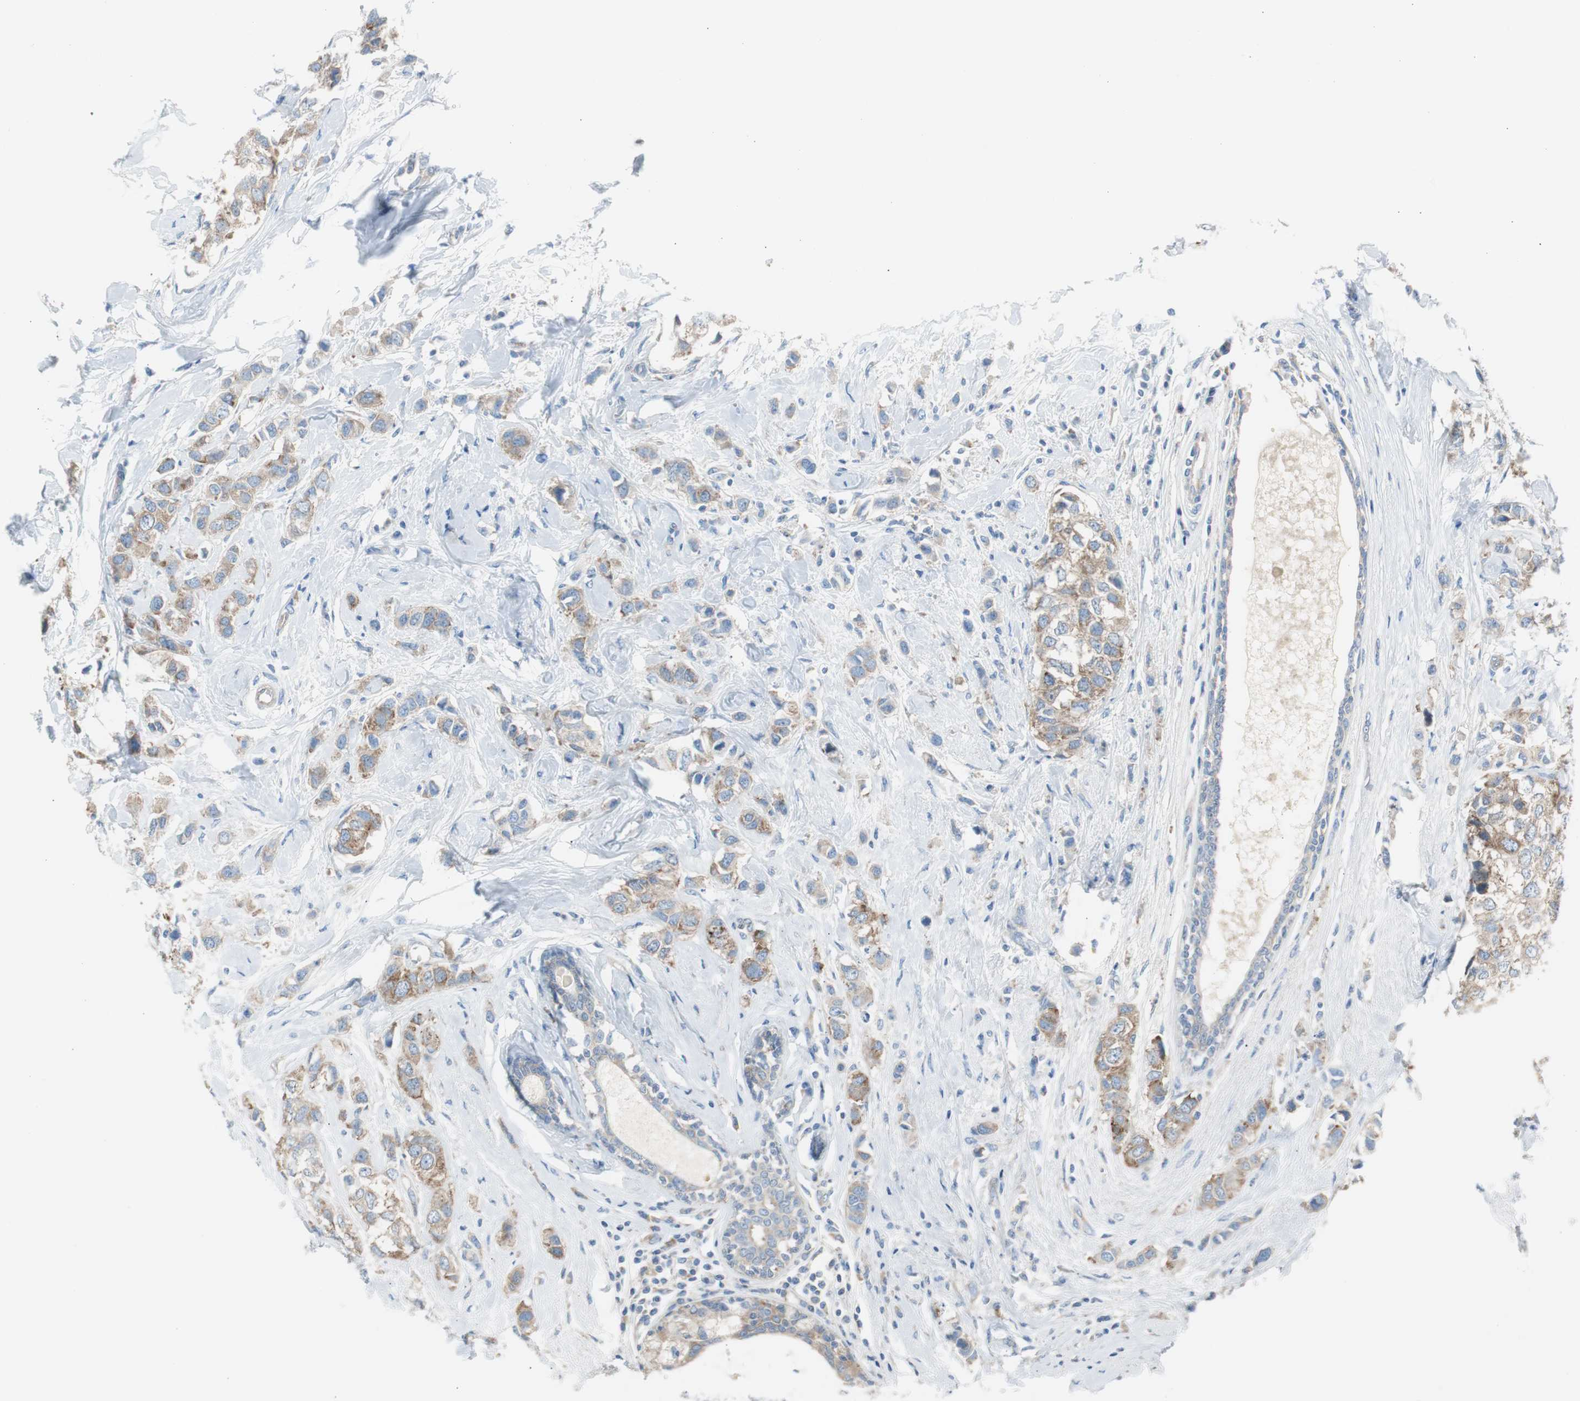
{"staining": {"intensity": "moderate", "quantity": ">75%", "location": "cytoplasmic/membranous"}, "tissue": "breast cancer", "cell_type": "Tumor cells", "image_type": "cancer", "snomed": [{"axis": "morphology", "description": "Duct carcinoma"}, {"axis": "topography", "description": "Breast"}], "caption": "IHC (DAB (3,3'-diaminobenzidine)) staining of human breast invasive ductal carcinoma reveals moderate cytoplasmic/membranous protein staining in about >75% of tumor cells.", "gene": "RPS12", "patient": {"sex": "female", "age": 50}}